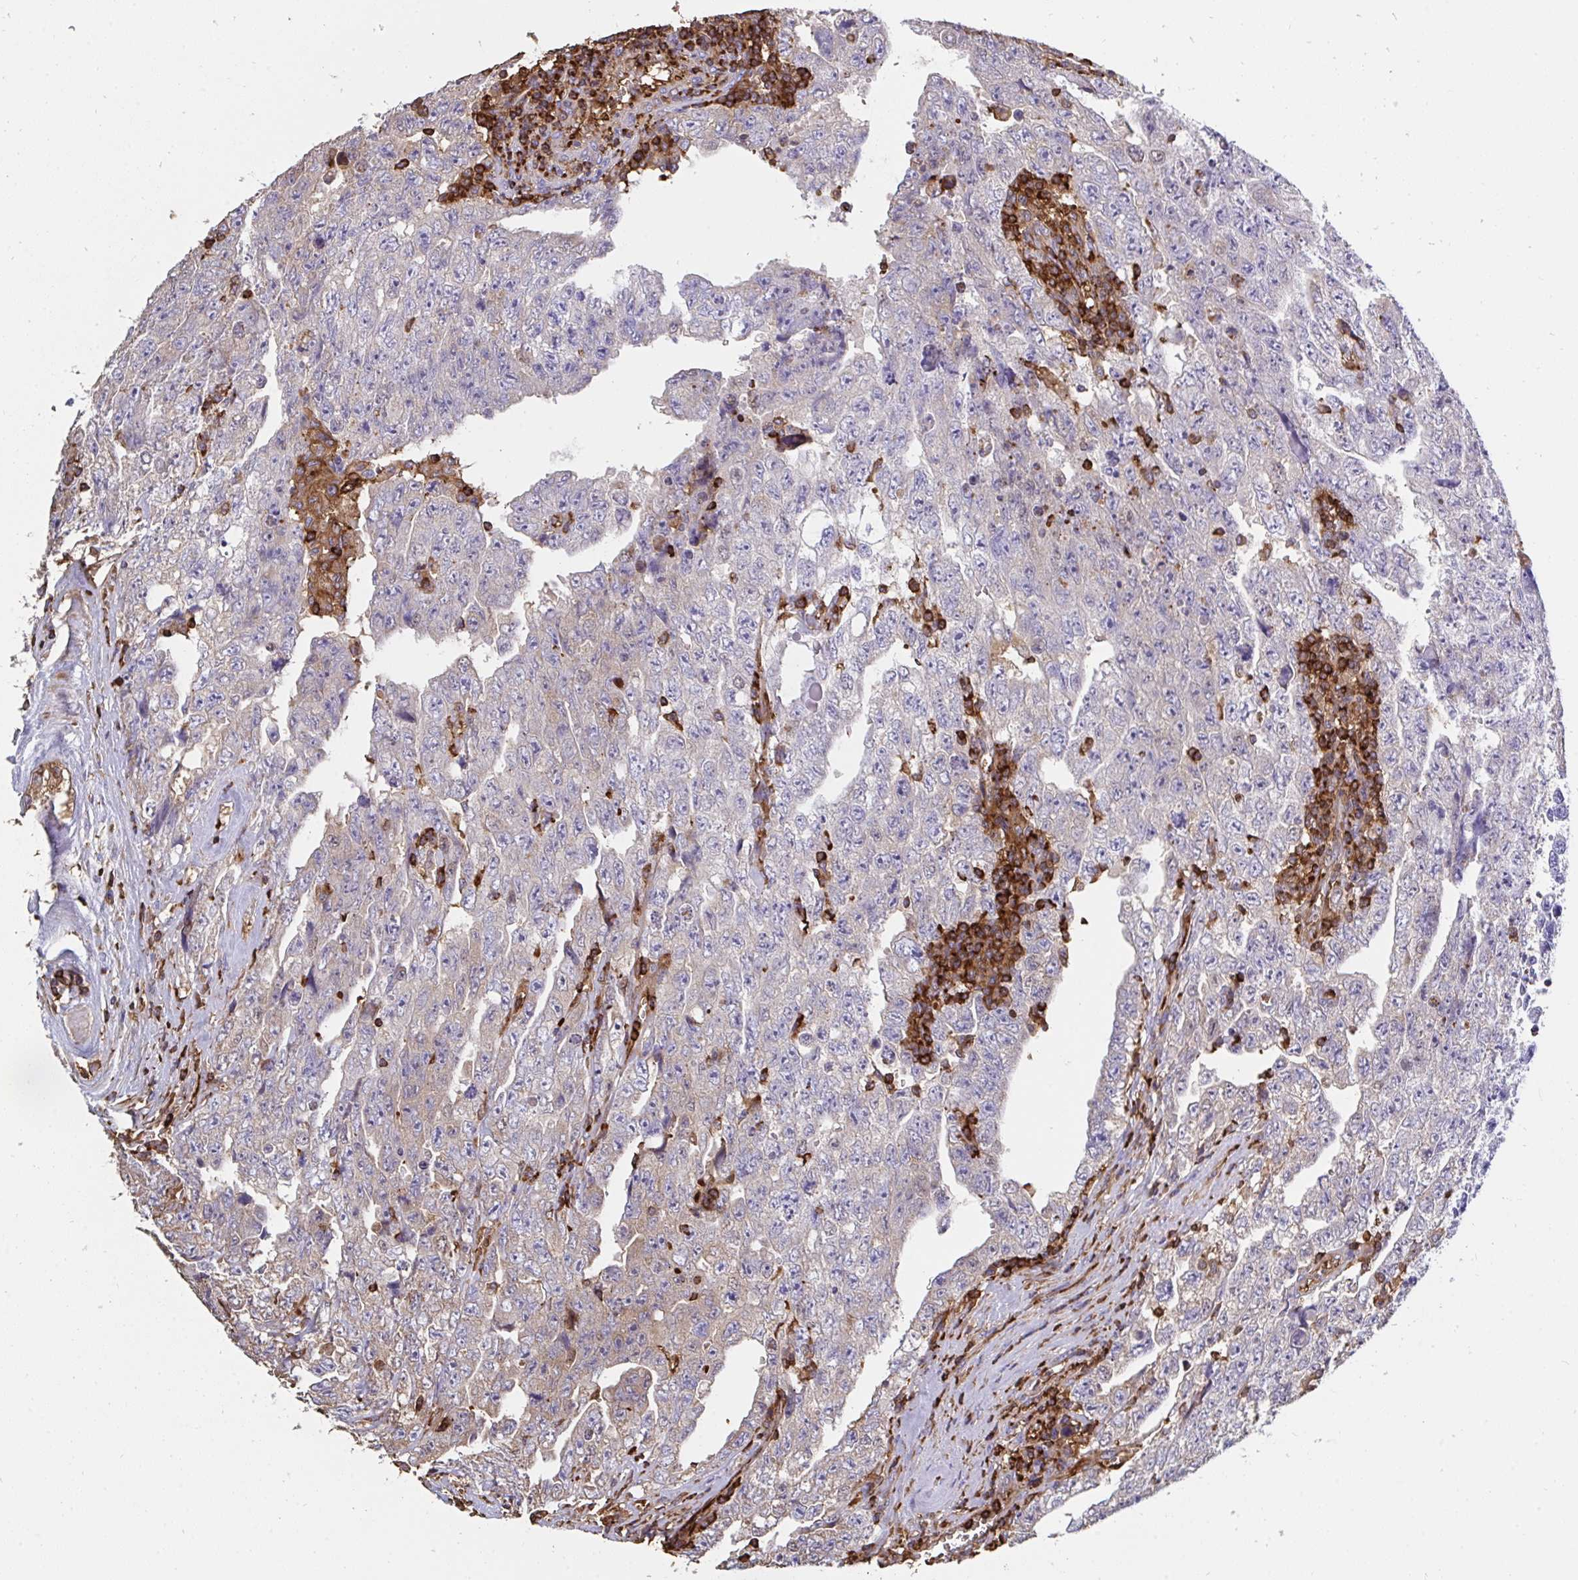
{"staining": {"intensity": "negative", "quantity": "none", "location": "none"}, "tissue": "testis cancer", "cell_type": "Tumor cells", "image_type": "cancer", "snomed": [{"axis": "morphology", "description": "Carcinoma, Embryonal, NOS"}, {"axis": "topography", "description": "Testis"}], "caption": "A photomicrograph of testis embryonal carcinoma stained for a protein reveals no brown staining in tumor cells.", "gene": "CFL1", "patient": {"sex": "male", "age": 28}}